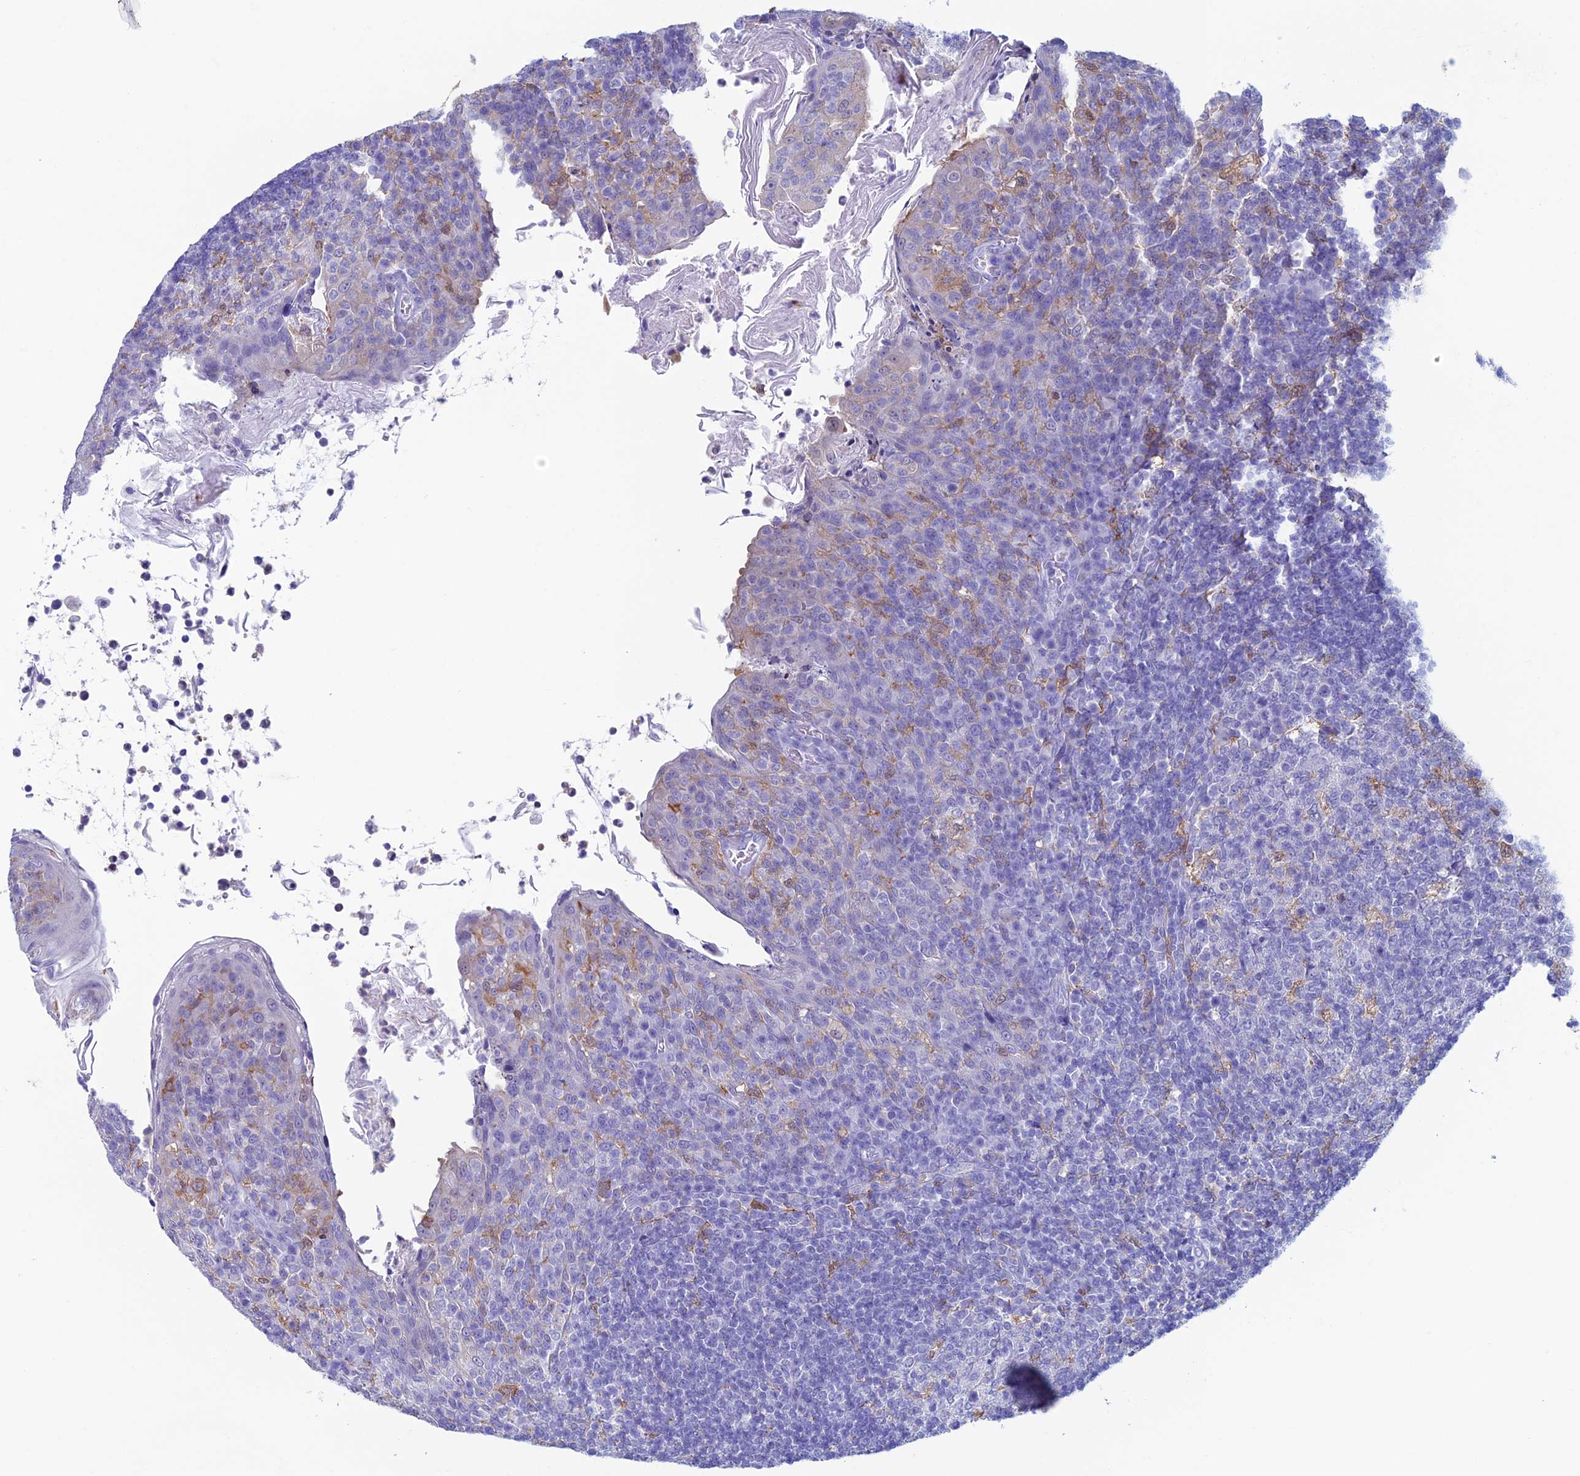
{"staining": {"intensity": "weak", "quantity": "<25%", "location": "nuclear"}, "tissue": "tonsil", "cell_type": "Germinal center cells", "image_type": "normal", "snomed": [{"axis": "morphology", "description": "Normal tissue, NOS"}, {"axis": "topography", "description": "Tonsil"}], "caption": "DAB immunohistochemical staining of normal tonsil displays no significant expression in germinal center cells. (DAB (3,3'-diaminobenzidine) immunohistochemistry (IHC) with hematoxylin counter stain).", "gene": "KCNK17", "patient": {"sex": "female", "age": 10}}